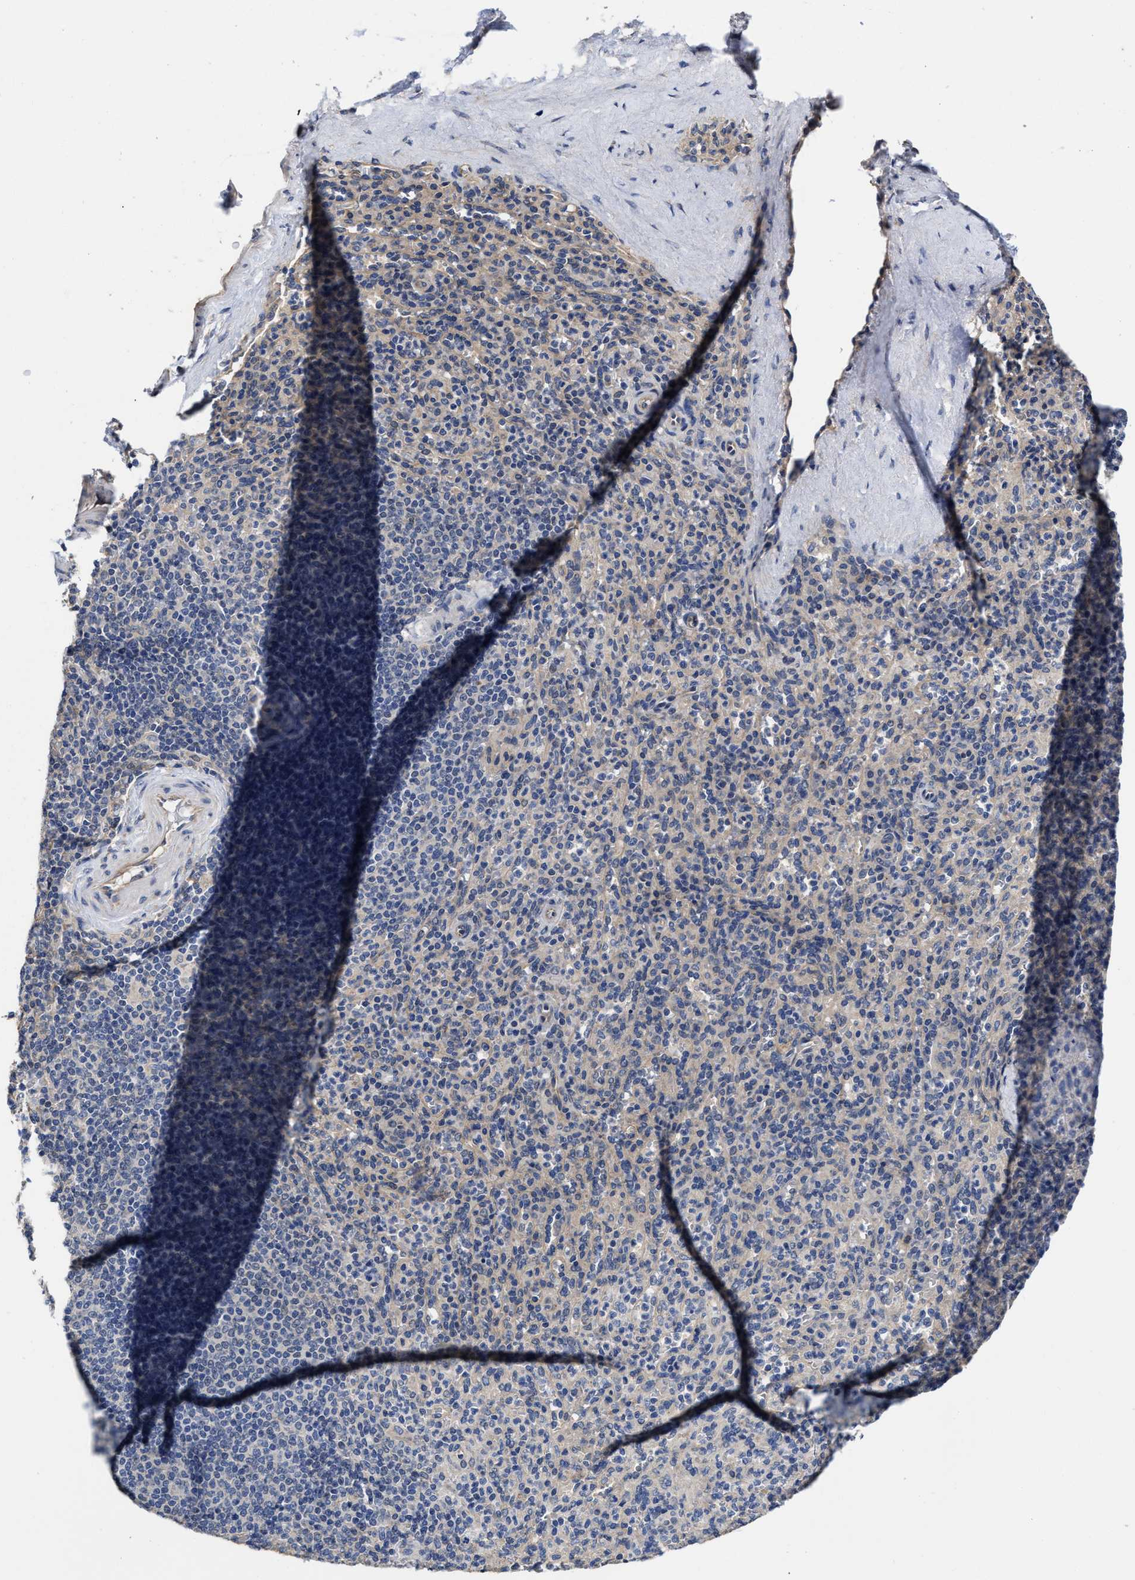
{"staining": {"intensity": "weak", "quantity": "<25%", "location": "cytoplasmic/membranous"}, "tissue": "spleen", "cell_type": "Cells in red pulp", "image_type": "normal", "snomed": [{"axis": "morphology", "description": "Normal tissue, NOS"}, {"axis": "topography", "description": "Spleen"}], "caption": "DAB (3,3'-diaminobenzidine) immunohistochemical staining of benign human spleen reveals no significant expression in cells in red pulp. Nuclei are stained in blue.", "gene": "TRAF6", "patient": {"sex": "male", "age": 36}}